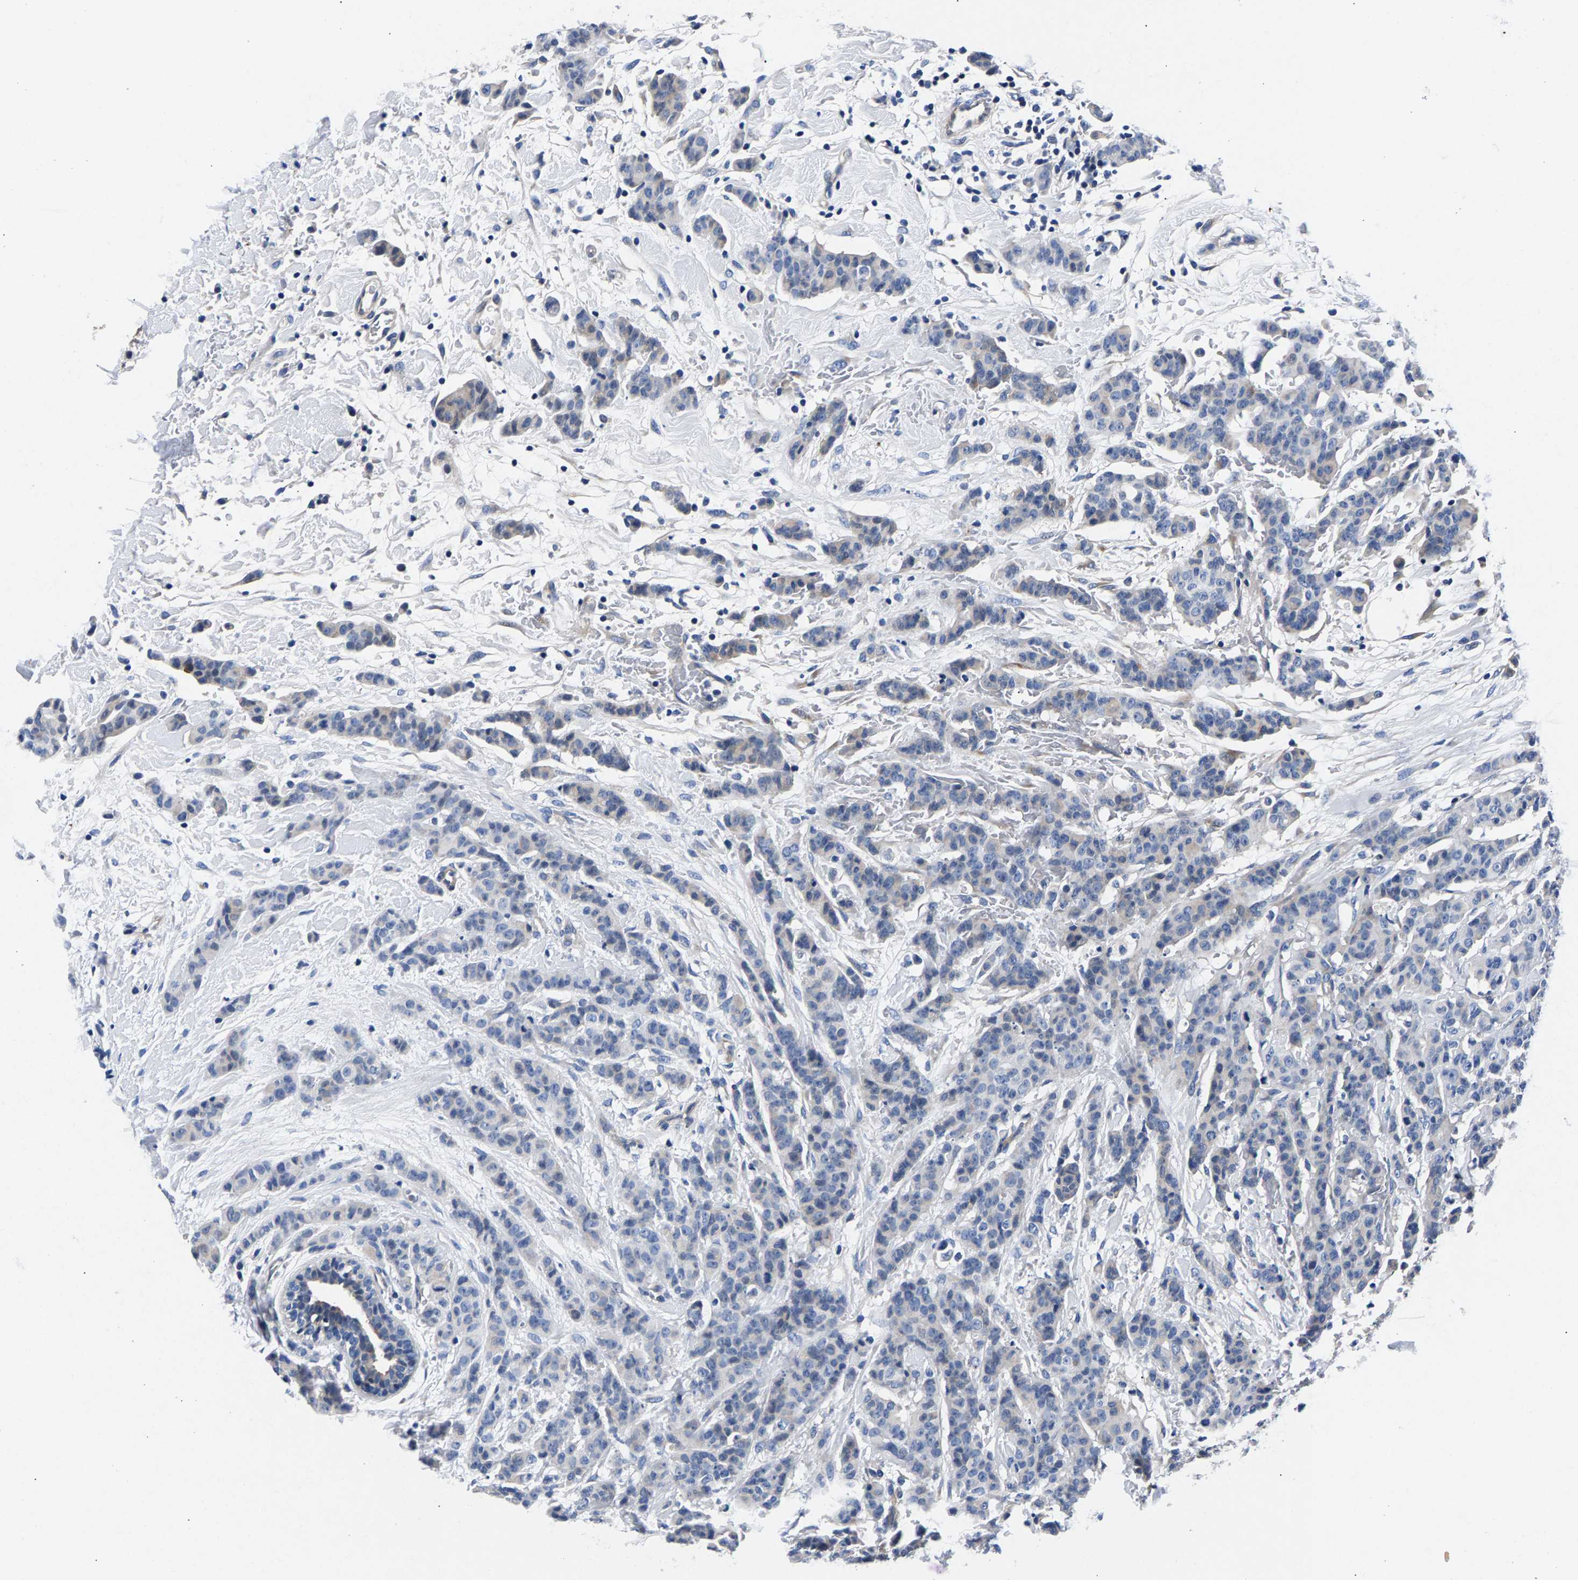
{"staining": {"intensity": "weak", "quantity": "<25%", "location": "cytoplasmic/membranous"}, "tissue": "breast cancer", "cell_type": "Tumor cells", "image_type": "cancer", "snomed": [{"axis": "morphology", "description": "Normal tissue, NOS"}, {"axis": "morphology", "description": "Duct carcinoma"}, {"axis": "topography", "description": "Breast"}], "caption": "Histopathology image shows no significant protein staining in tumor cells of breast cancer (intraductal carcinoma). Brightfield microscopy of immunohistochemistry stained with DAB (brown) and hematoxylin (blue), captured at high magnification.", "gene": "P2RY4", "patient": {"sex": "female", "age": 40}}